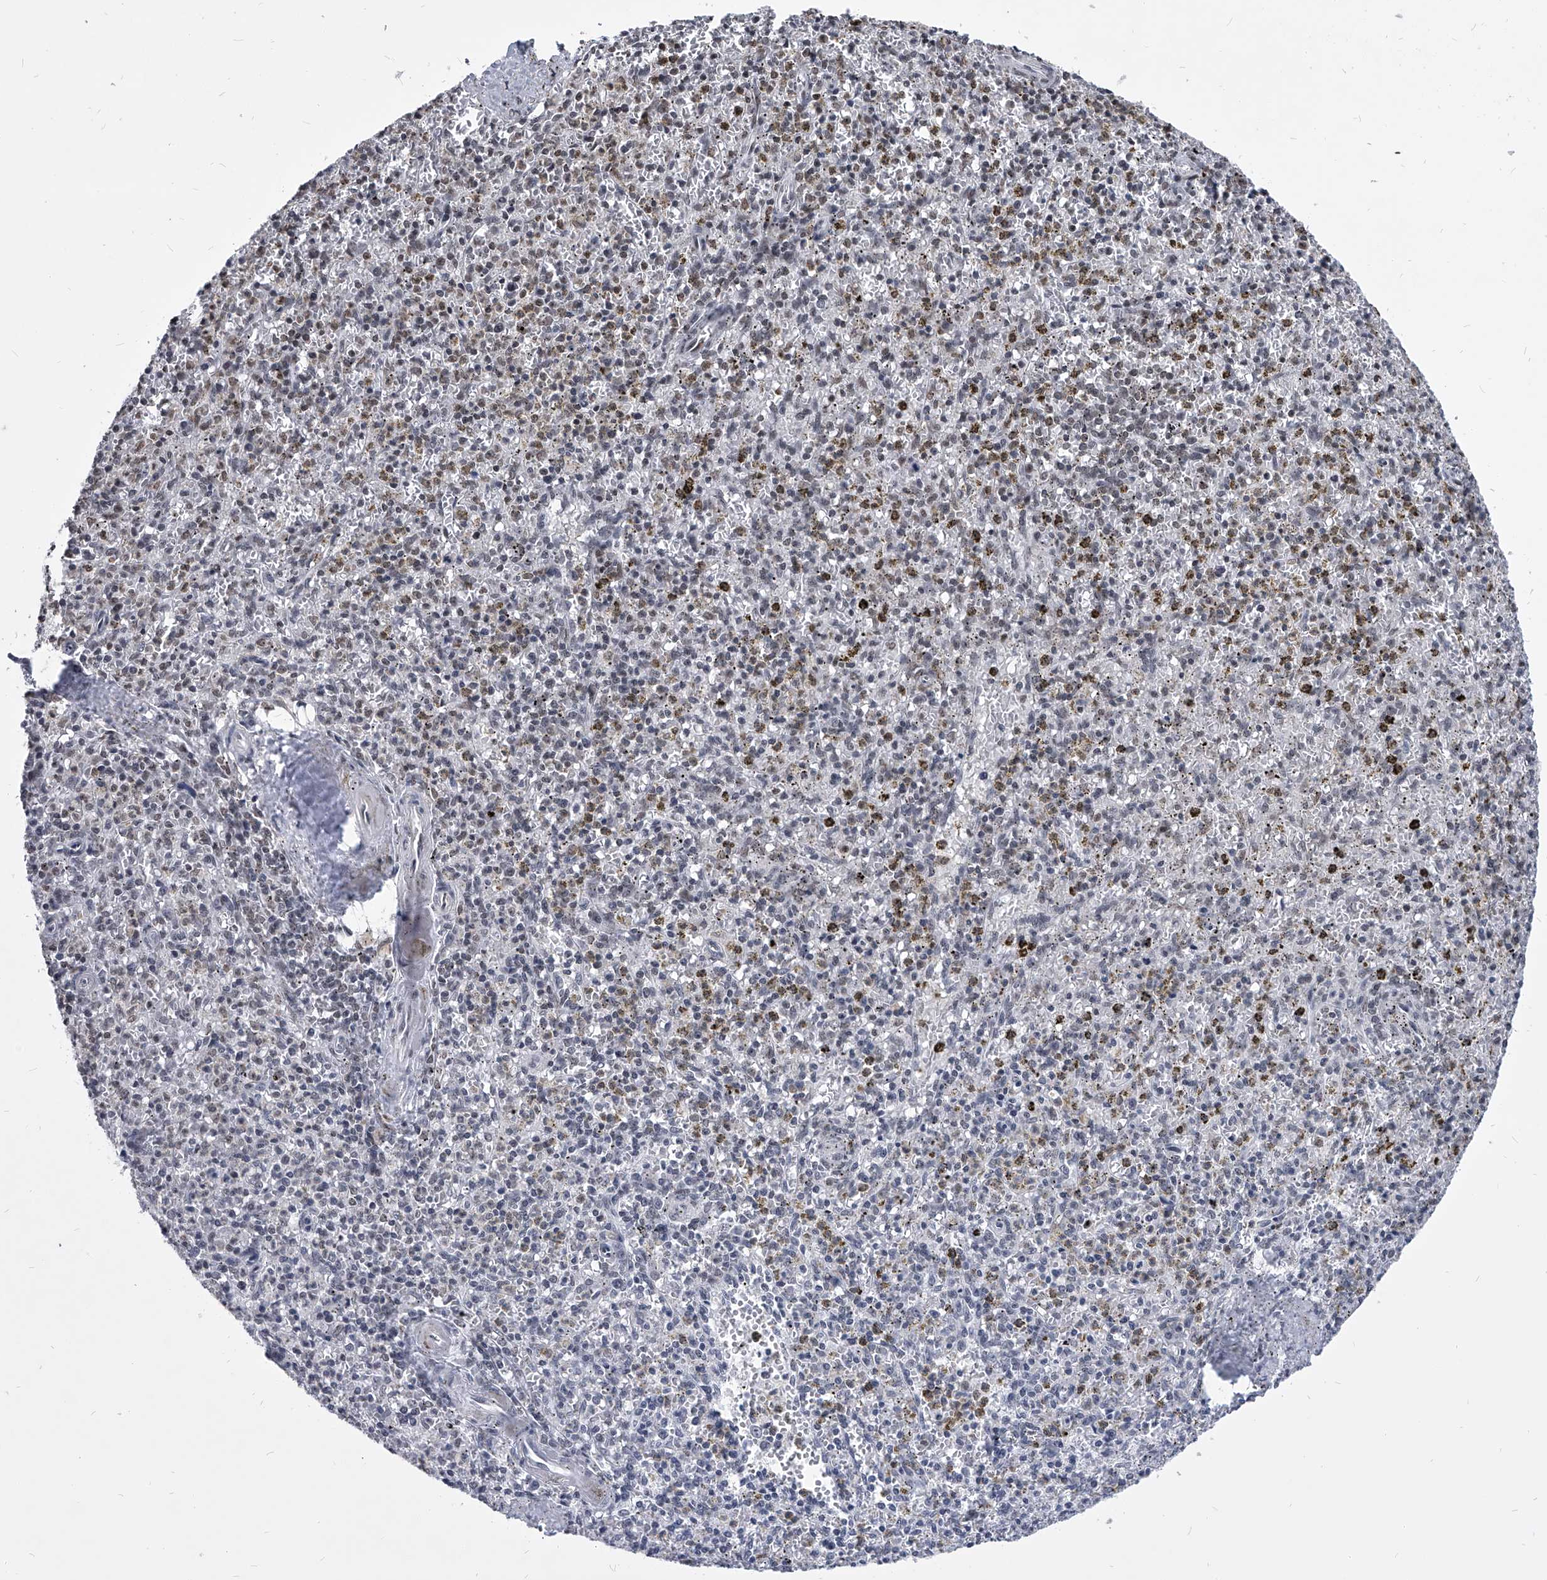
{"staining": {"intensity": "negative", "quantity": "none", "location": "none"}, "tissue": "spleen", "cell_type": "Cells in red pulp", "image_type": "normal", "snomed": [{"axis": "morphology", "description": "Normal tissue, NOS"}, {"axis": "topography", "description": "Spleen"}], "caption": "A micrograph of human spleen is negative for staining in cells in red pulp. Brightfield microscopy of IHC stained with DAB (3,3'-diaminobenzidine) (brown) and hematoxylin (blue), captured at high magnification.", "gene": "PPIL4", "patient": {"sex": "male", "age": 72}}